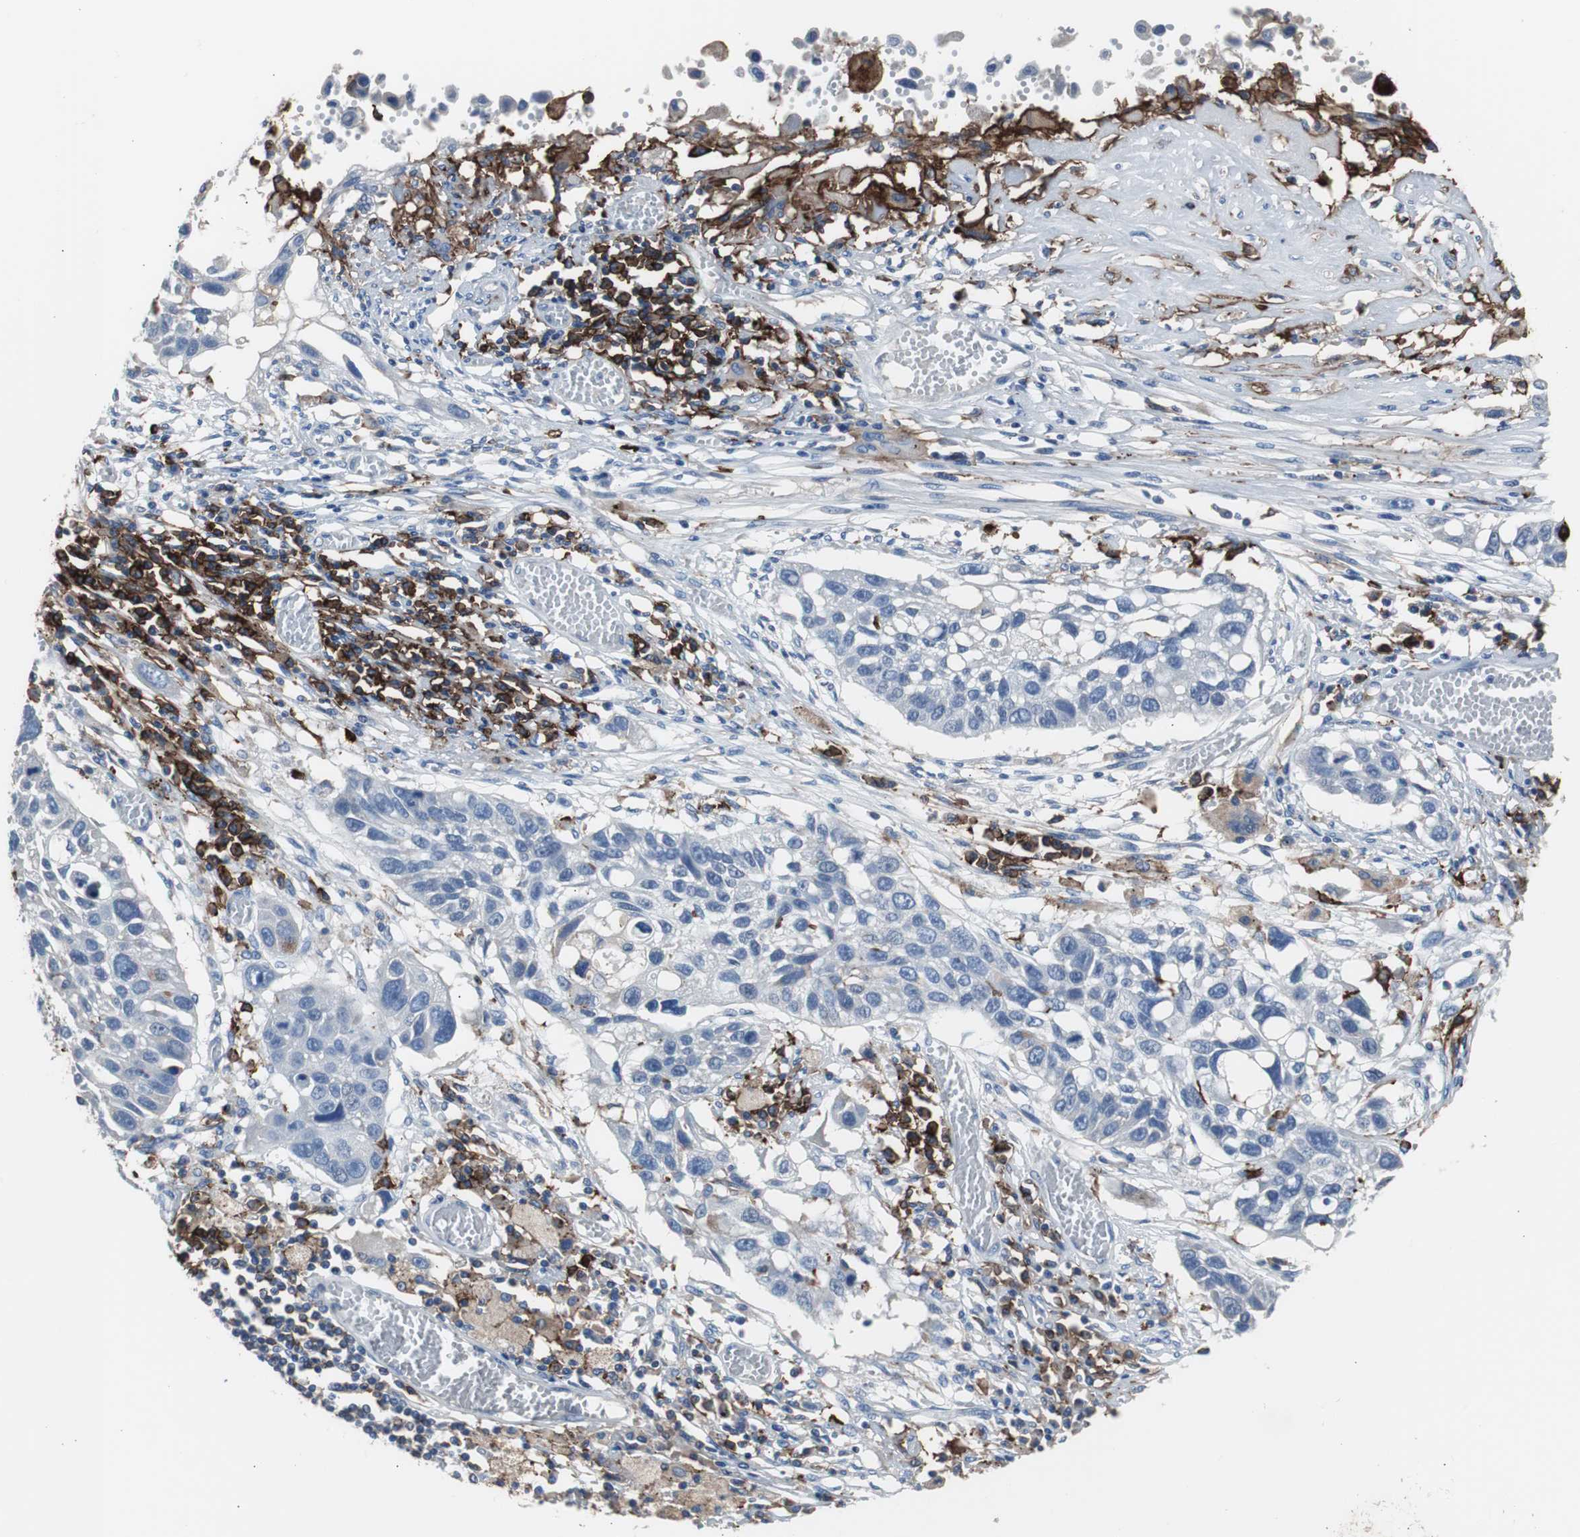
{"staining": {"intensity": "negative", "quantity": "none", "location": "none"}, "tissue": "lung cancer", "cell_type": "Tumor cells", "image_type": "cancer", "snomed": [{"axis": "morphology", "description": "Squamous cell carcinoma, NOS"}, {"axis": "topography", "description": "Lung"}], "caption": "This is an immunohistochemistry photomicrograph of lung cancer (squamous cell carcinoma). There is no staining in tumor cells.", "gene": "FCGR2B", "patient": {"sex": "male", "age": 71}}